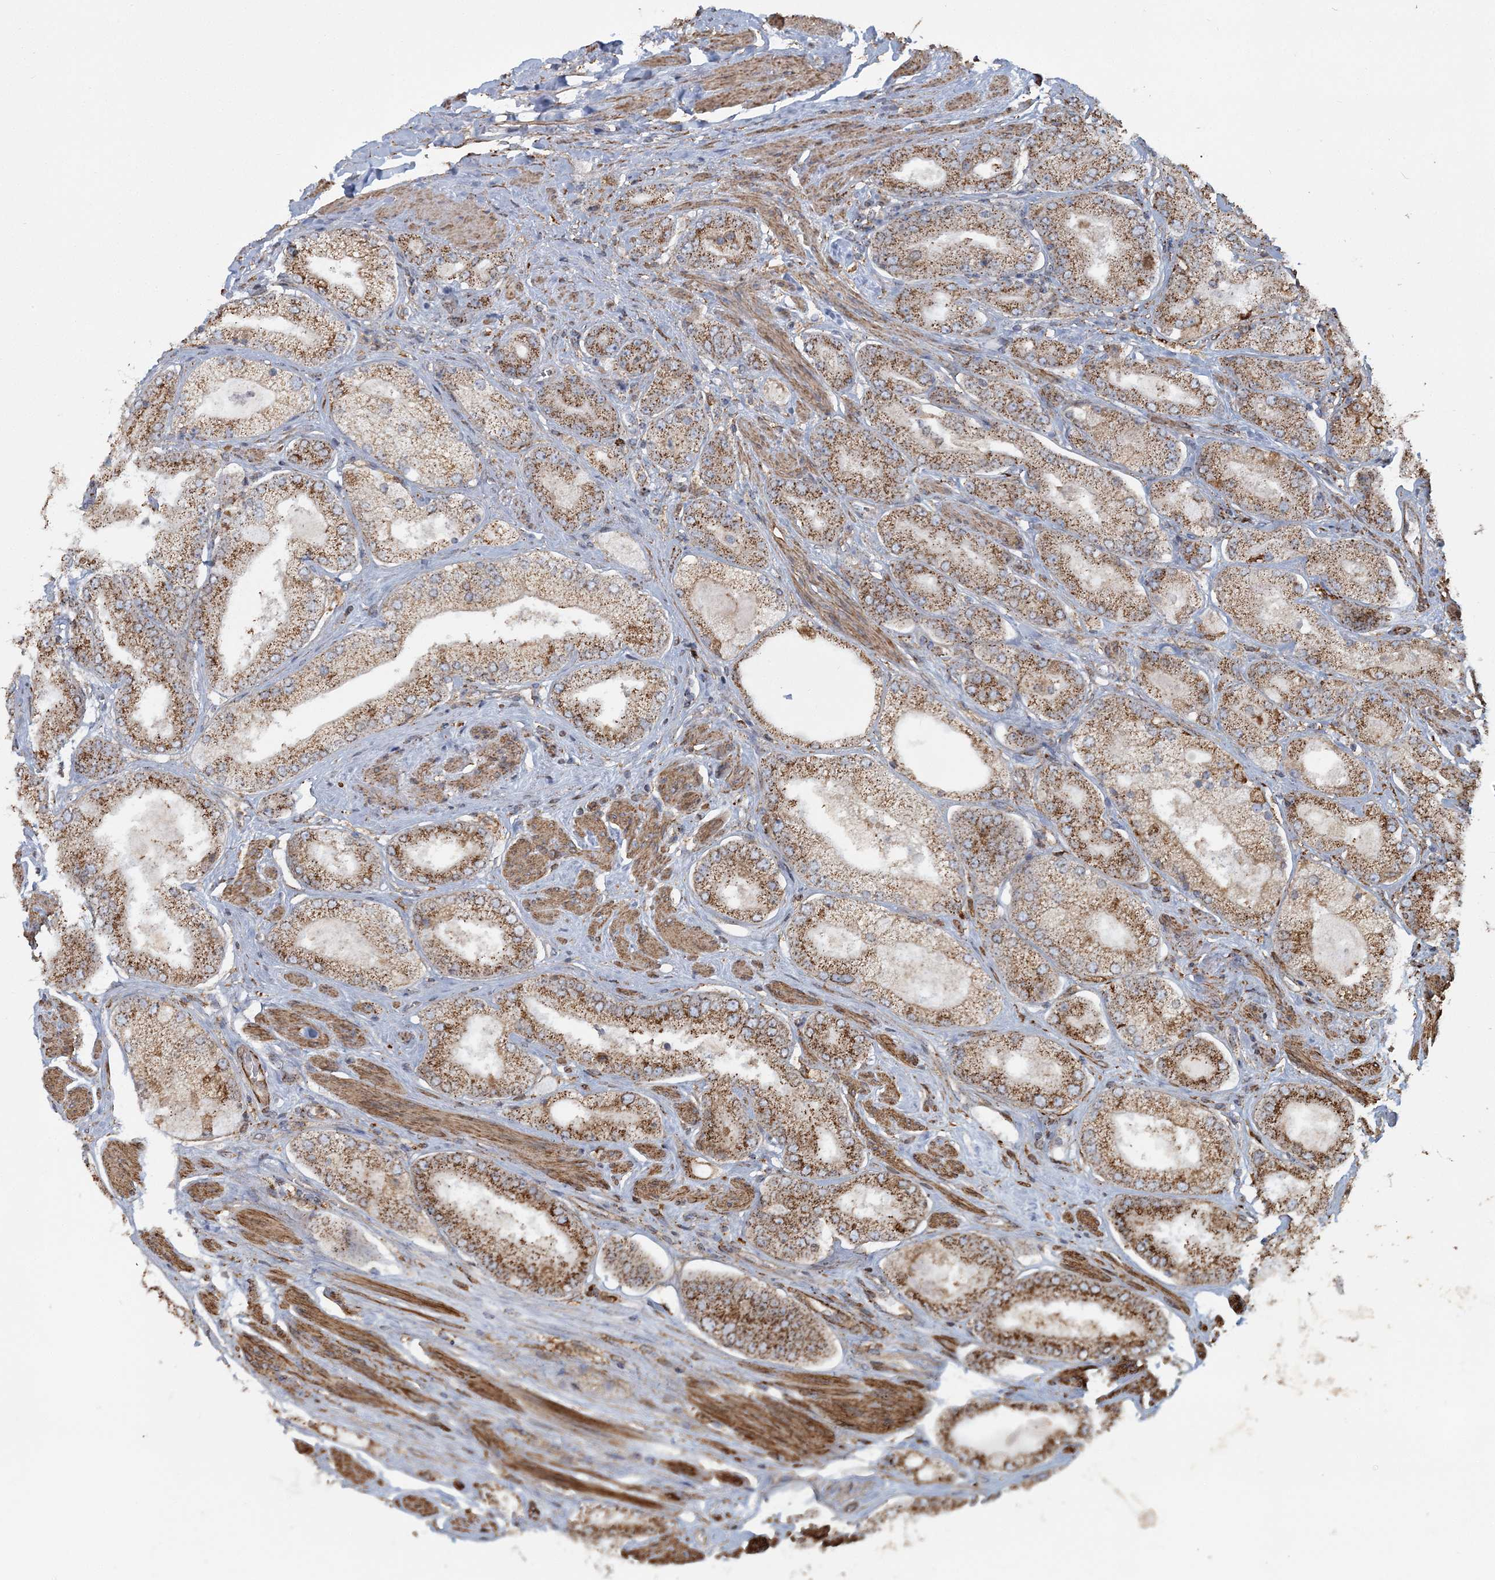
{"staining": {"intensity": "moderate", "quantity": ">75%", "location": "cytoplasmic/membranous"}, "tissue": "prostate cancer", "cell_type": "Tumor cells", "image_type": "cancer", "snomed": [{"axis": "morphology", "description": "Adenocarcinoma, High grade"}, {"axis": "topography", "description": "Prostate"}], "caption": "A histopathology image of human prostate cancer stained for a protein reveals moderate cytoplasmic/membranous brown staining in tumor cells. (IHC, brightfield microscopy, high magnification).", "gene": "TRAF3IP2", "patient": {"sex": "male", "age": 58}}